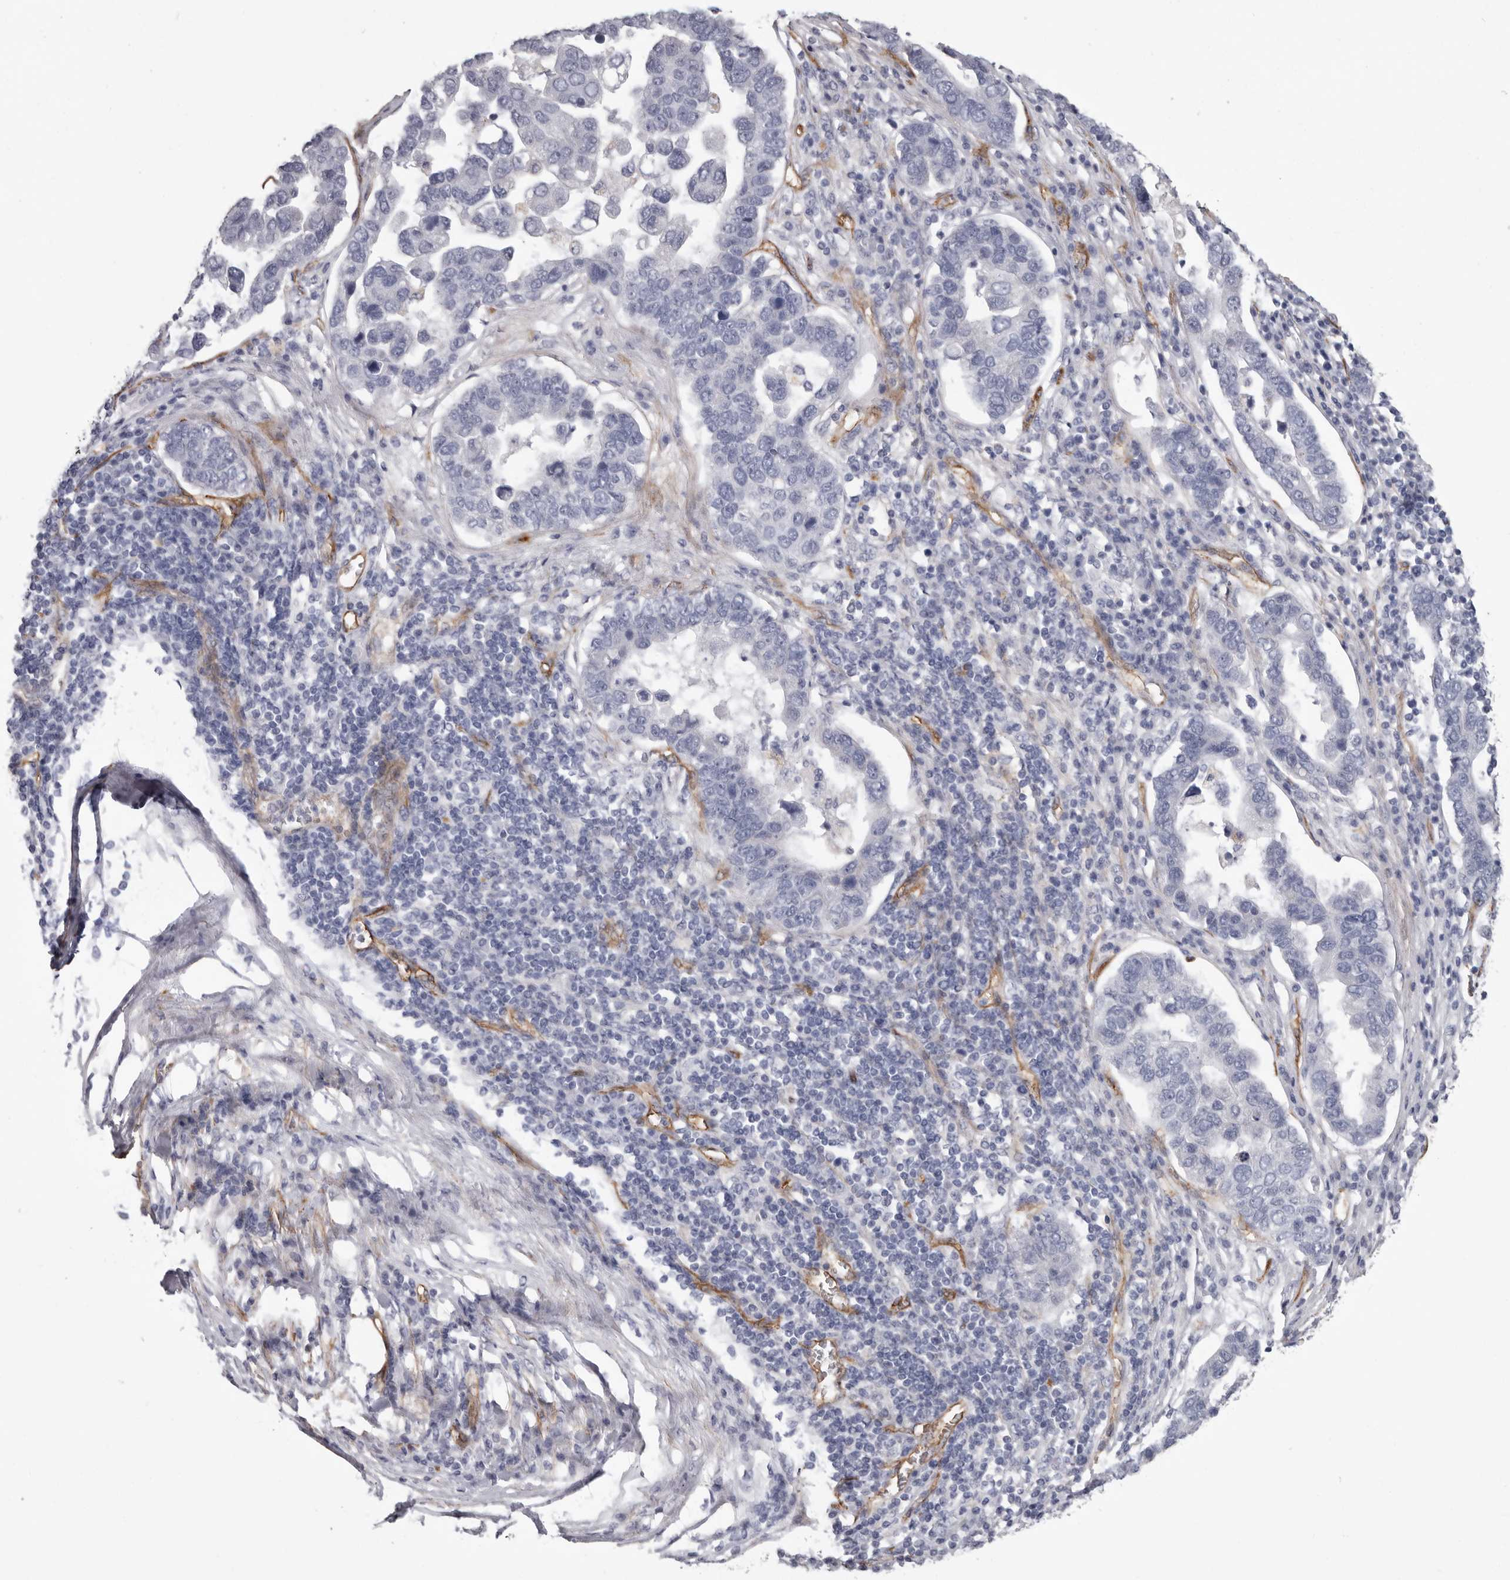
{"staining": {"intensity": "negative", "quantity": "none", "location": "none"}, "tissue": "pancreatic cancer", "cell_type": "Tumor cells", "image_type": "cancer", "snomed": [{"axis": "morphology", "description": "Adenocarcinoma, NOS"}, {"axis": "topography", "description": "Pancreas"}], "caption": "Micrograph shows no protein expression in tumor cells of pancreatic adenocarcinoma tissue.", "gene": "ADGRL4", "patient": {"sex": "female", "age": 61}}